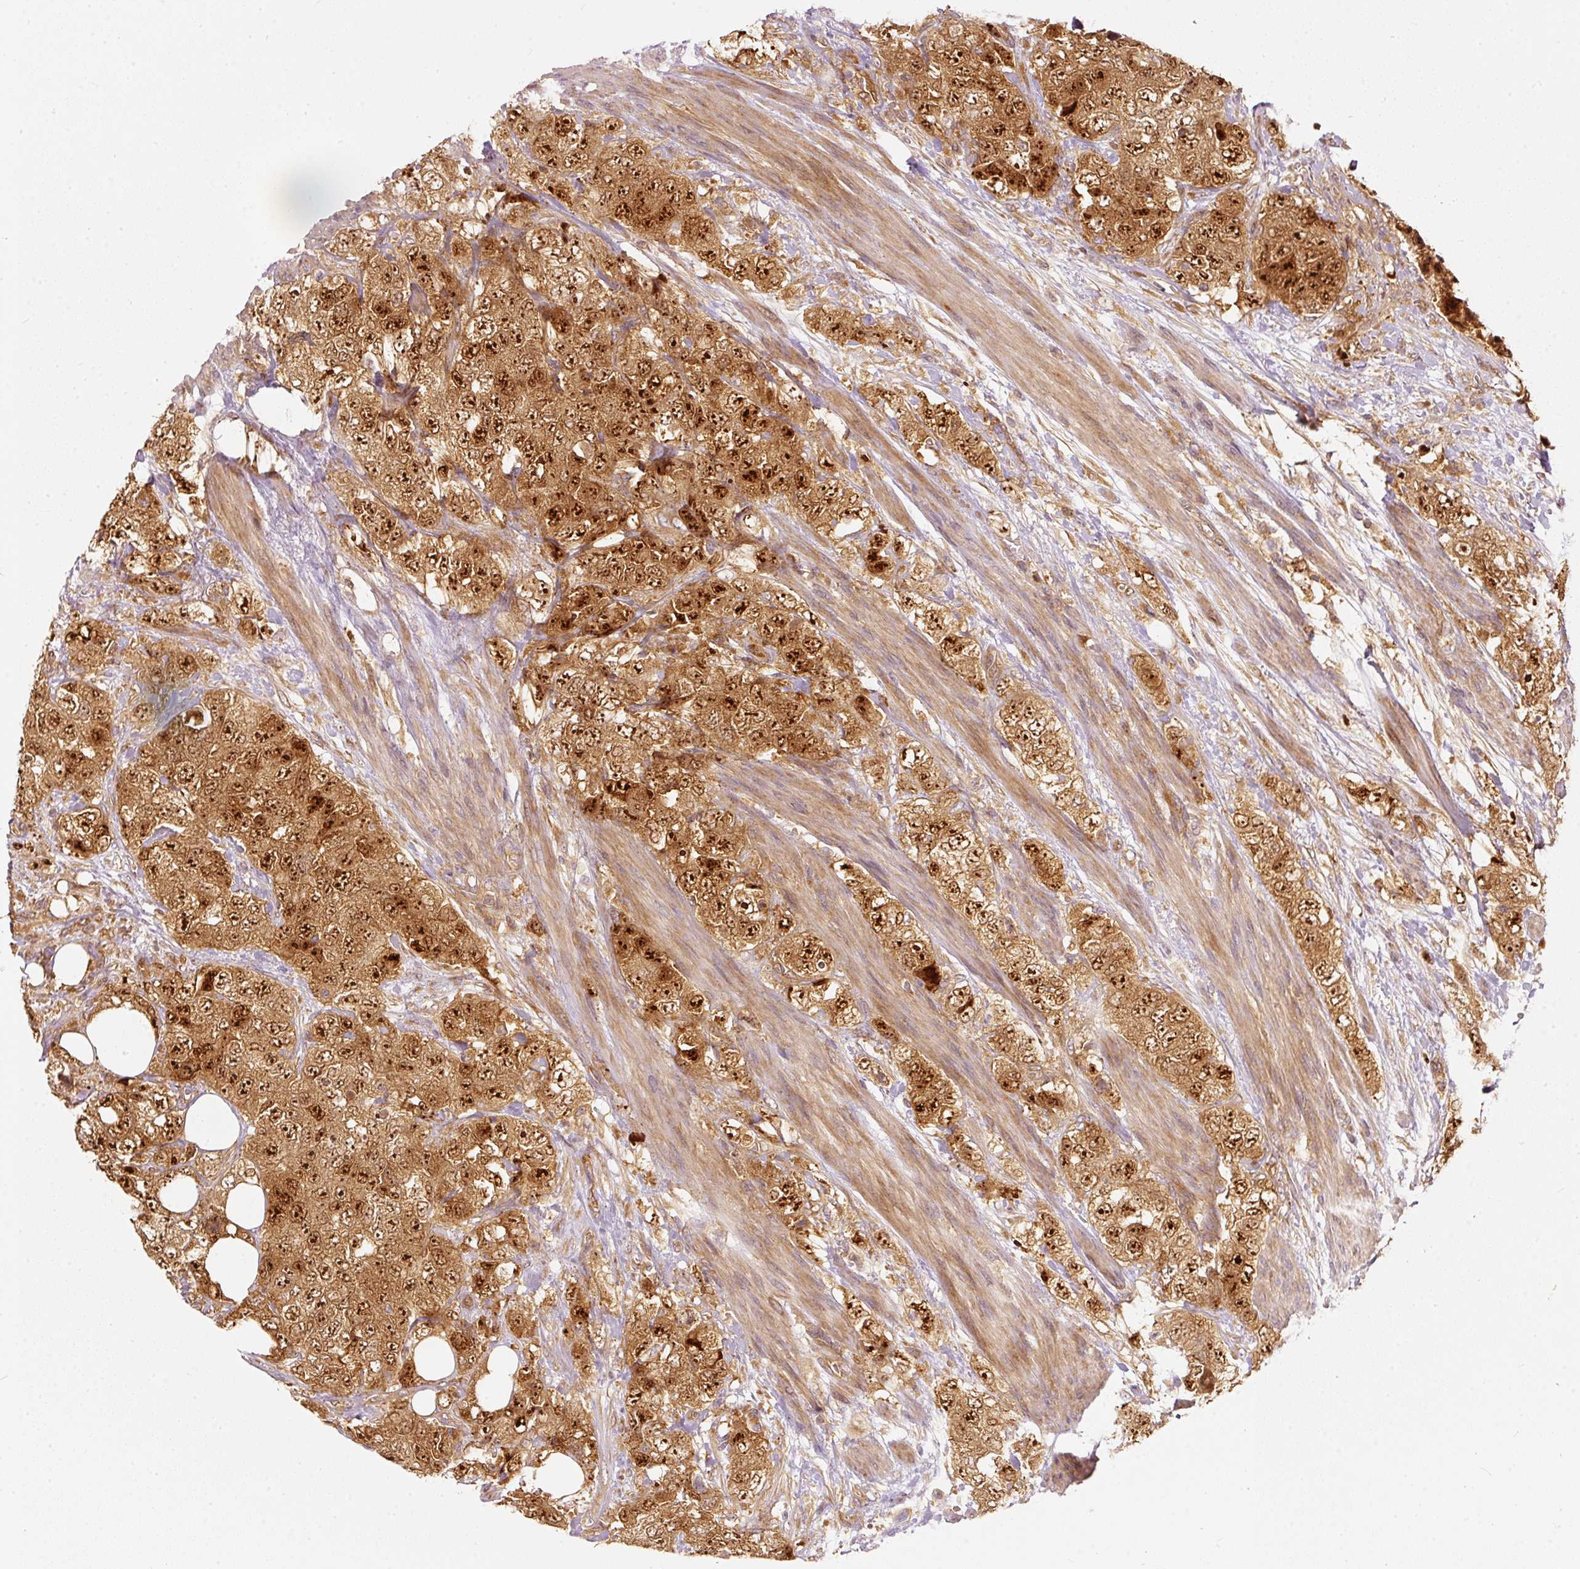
{"staining": {"intensity": "strong", "quantity": ">75%", "location": "cytoplasmic/membranous,nuclear"}, "tissue": "urothelial cancer", "cell_type": "Tumor cells", "image_type": "cancer", "snomed": [{"axis": "morphology", "description": "Urothelial carcinoma, High grade"}, {"axis": "topography", "description": "Urinary bladder"}], "caption": "A micrograph of human high-grade urothelial carcinoma stained for a protein demonstrates strong cytoplasmic/membranous and nuclear brown staining in tumor cells.", "gene": "EIF3B", "patient": {"sex": "female", "age": 78}}